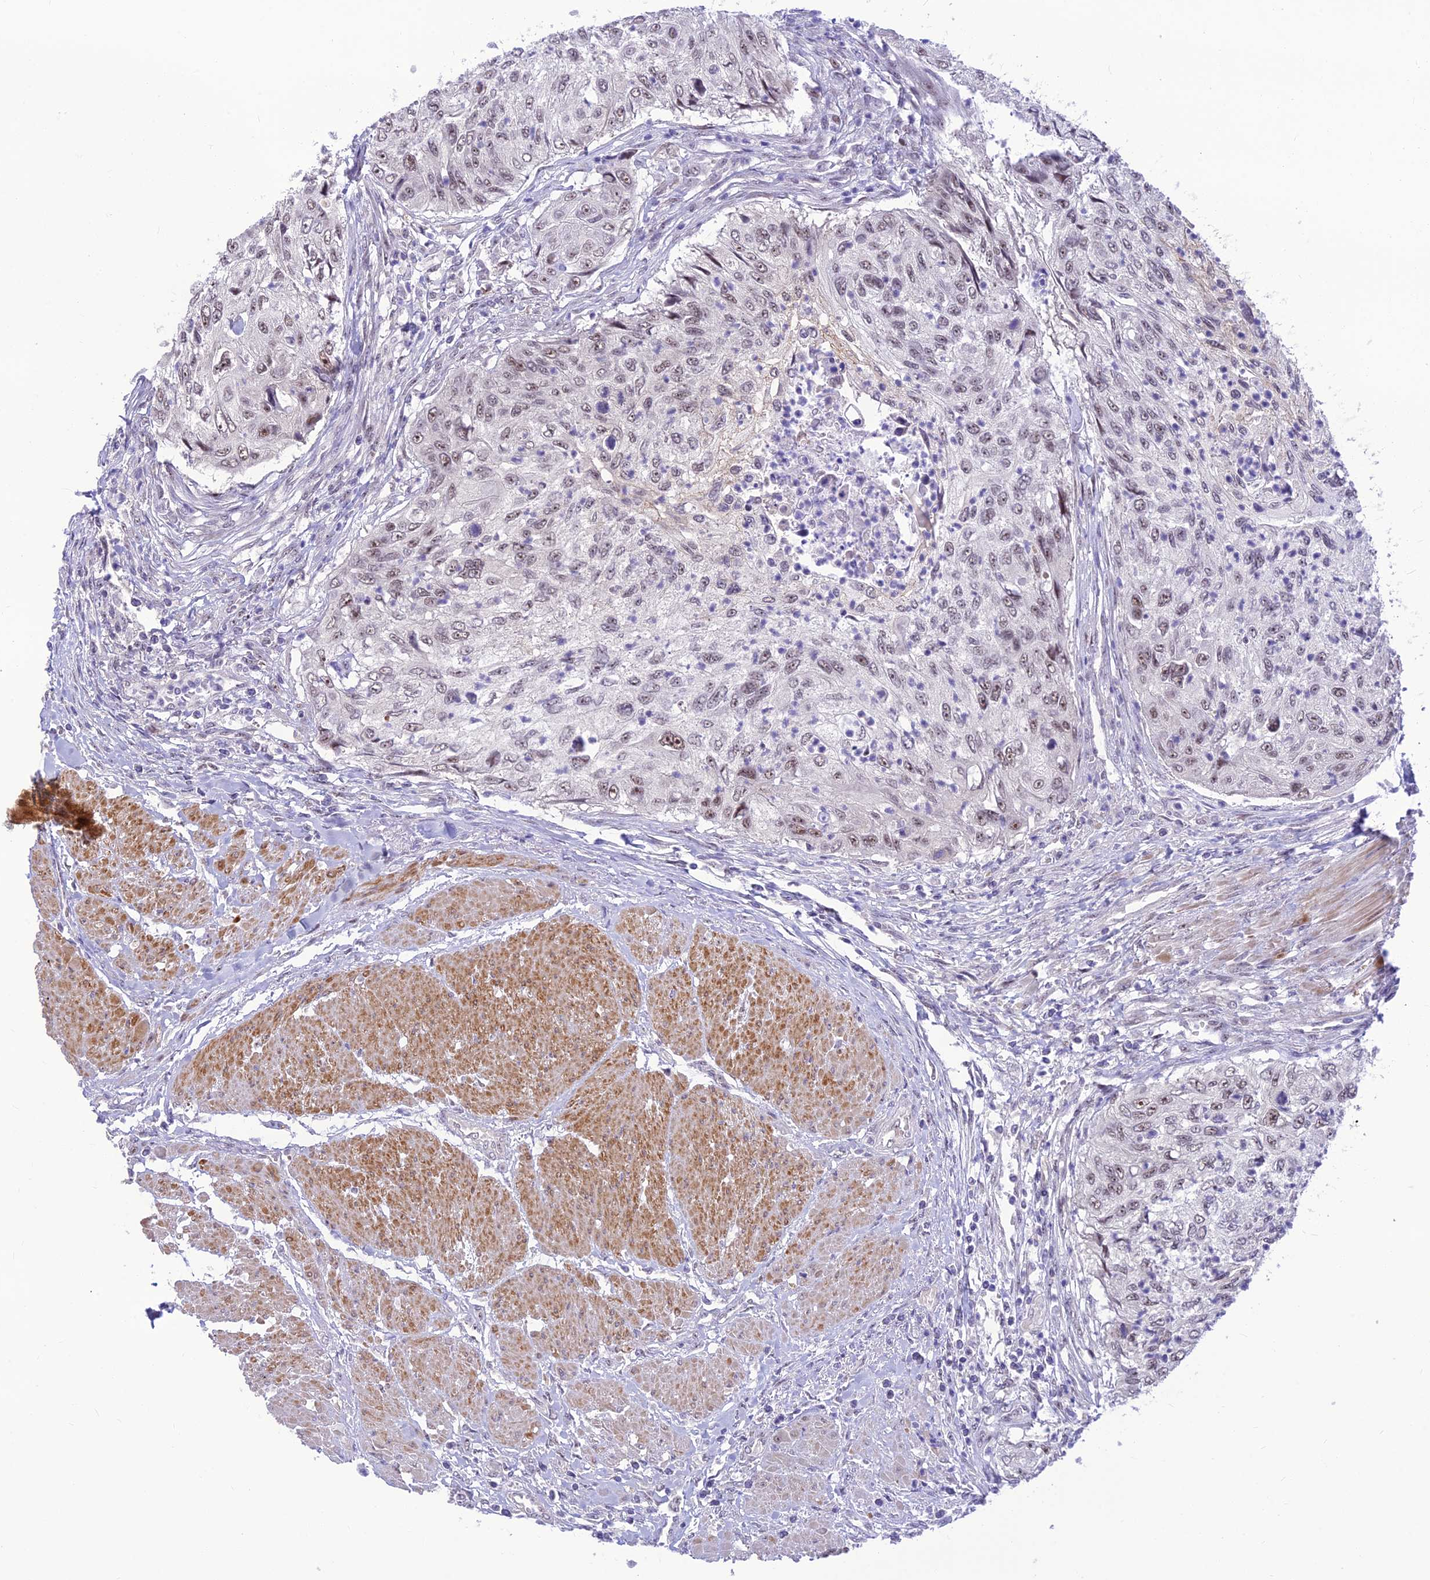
{"staining": {"intensity": "weak", "quantity": "25%-75%", "location": "nuclear"}, "tissue": "urothelial cancer", "cell_type": "Tumor cells", "image_type": "cancer", "snomed": [{"axis": "morphology", "description": "Urothelial carcinoma, High grade"}, {"axis": "topography", "description": "Urinary bladder"}], "caption": "Urothelial cancer stained for a protein (brown) exhibits weak nuclear positive expression in about 25%-75% of tumor cells.", "gene": "ASPDH", "patient": {"sex": "female", "age": 60}}